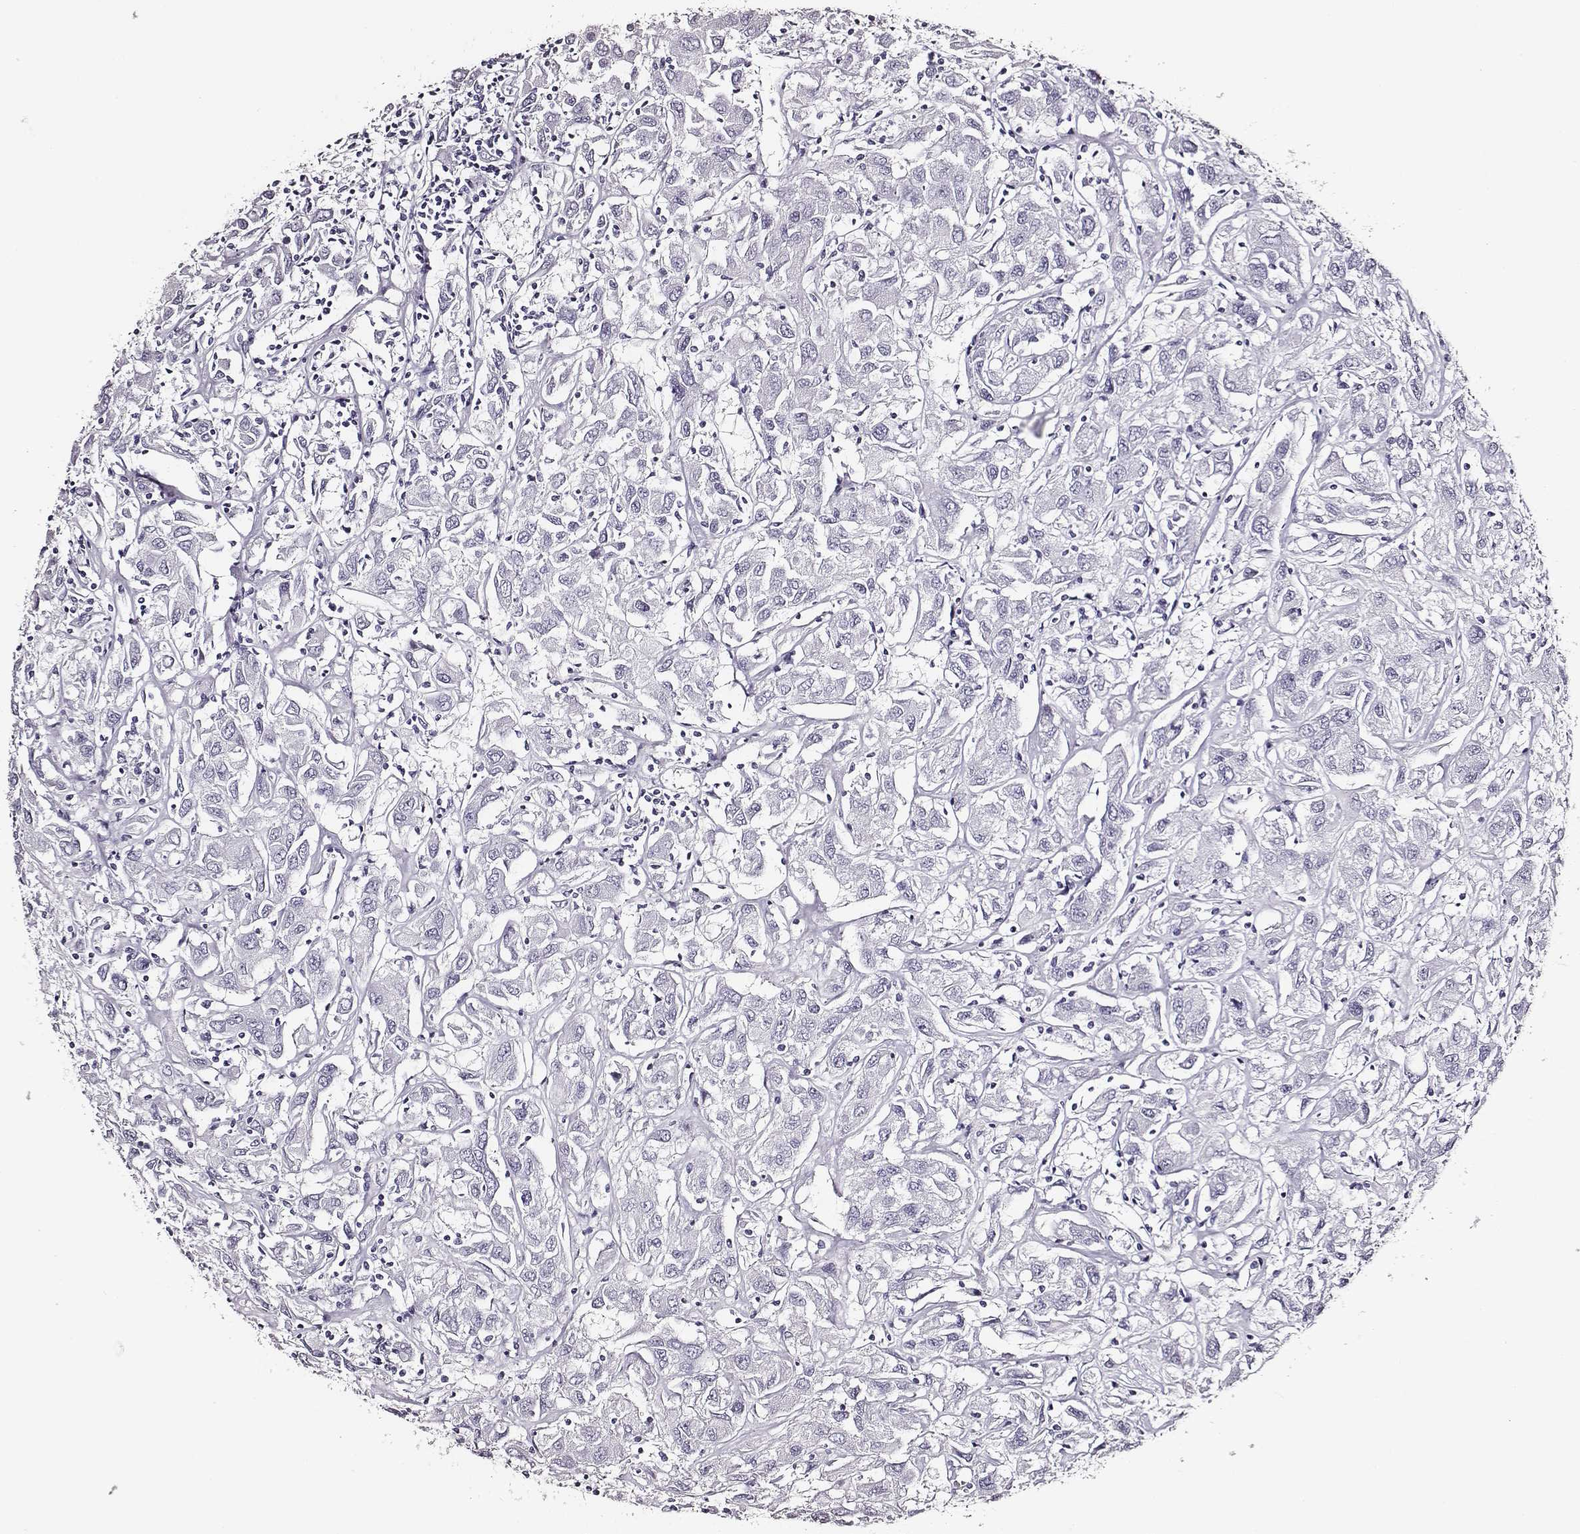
{"staining": {"intensity": "negative", "quantity": "none", "location": "none"}, "tissue": "renal cancer", "cell_type": "Tumor cells", "image_type": "cancer", "snomed": [{"axis": "morphology", "description": "Adenocarcinoma, NOS"}, {"axis": "topography", "description": "Kidney"}], "caption": "Immunohistochemical staining of renal cancer (adenocarcinoma) demonstrates no significant staining in tumor cells. The staining is performed using DAB brown chromogen with nuclei counter-stained in using hematoxylin.", "gene": "DPEP1", "patient": {"sex": "female", "age": 76}}